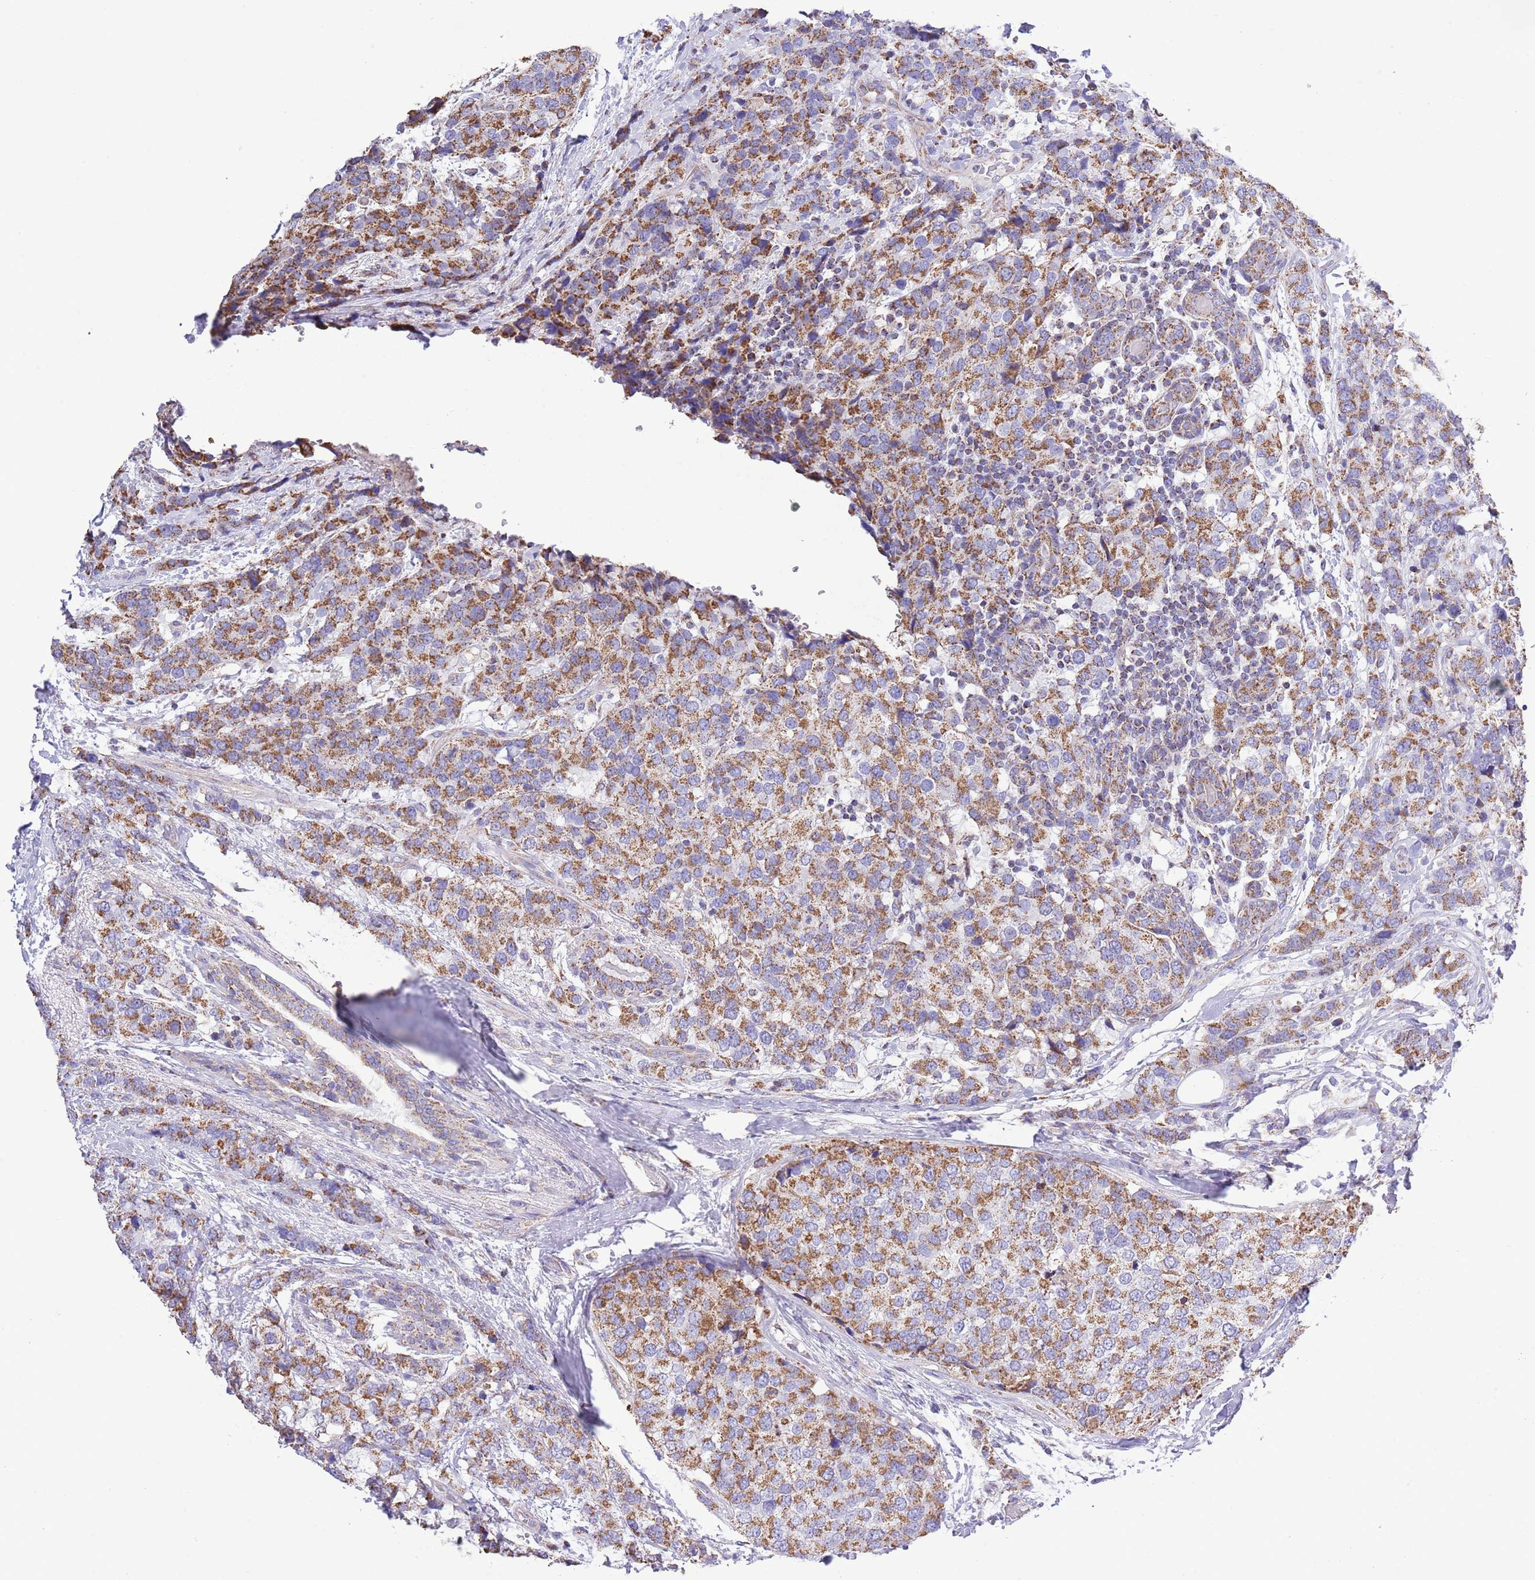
{"staining": {"intensity": "moderate", "quantity": ">75%", "location": "cytoplasmic/membranous"}, "tissue": "breast cancer", "cell_type": "Tumor cells", "image_type": "cancer", "snomed": [{"axis": "morphology", "description": "Lobular carcinoma"}, {"axis": "topography", "description": "Breast"}], "caption": "Protein analysis of breast cancer (lobular carcinoma) tissue displays moderate cytoplasmic/membranous positivity in approximately >75% of tumor cells. (Stains: DAB (3,3'-diaminobenzidine) in brown, nuclei in blue, Microscopy: brightfield microscopy at high magnification).", "gene": "TEKTIP1", "patient": {"sex": "female", "age": 59}}